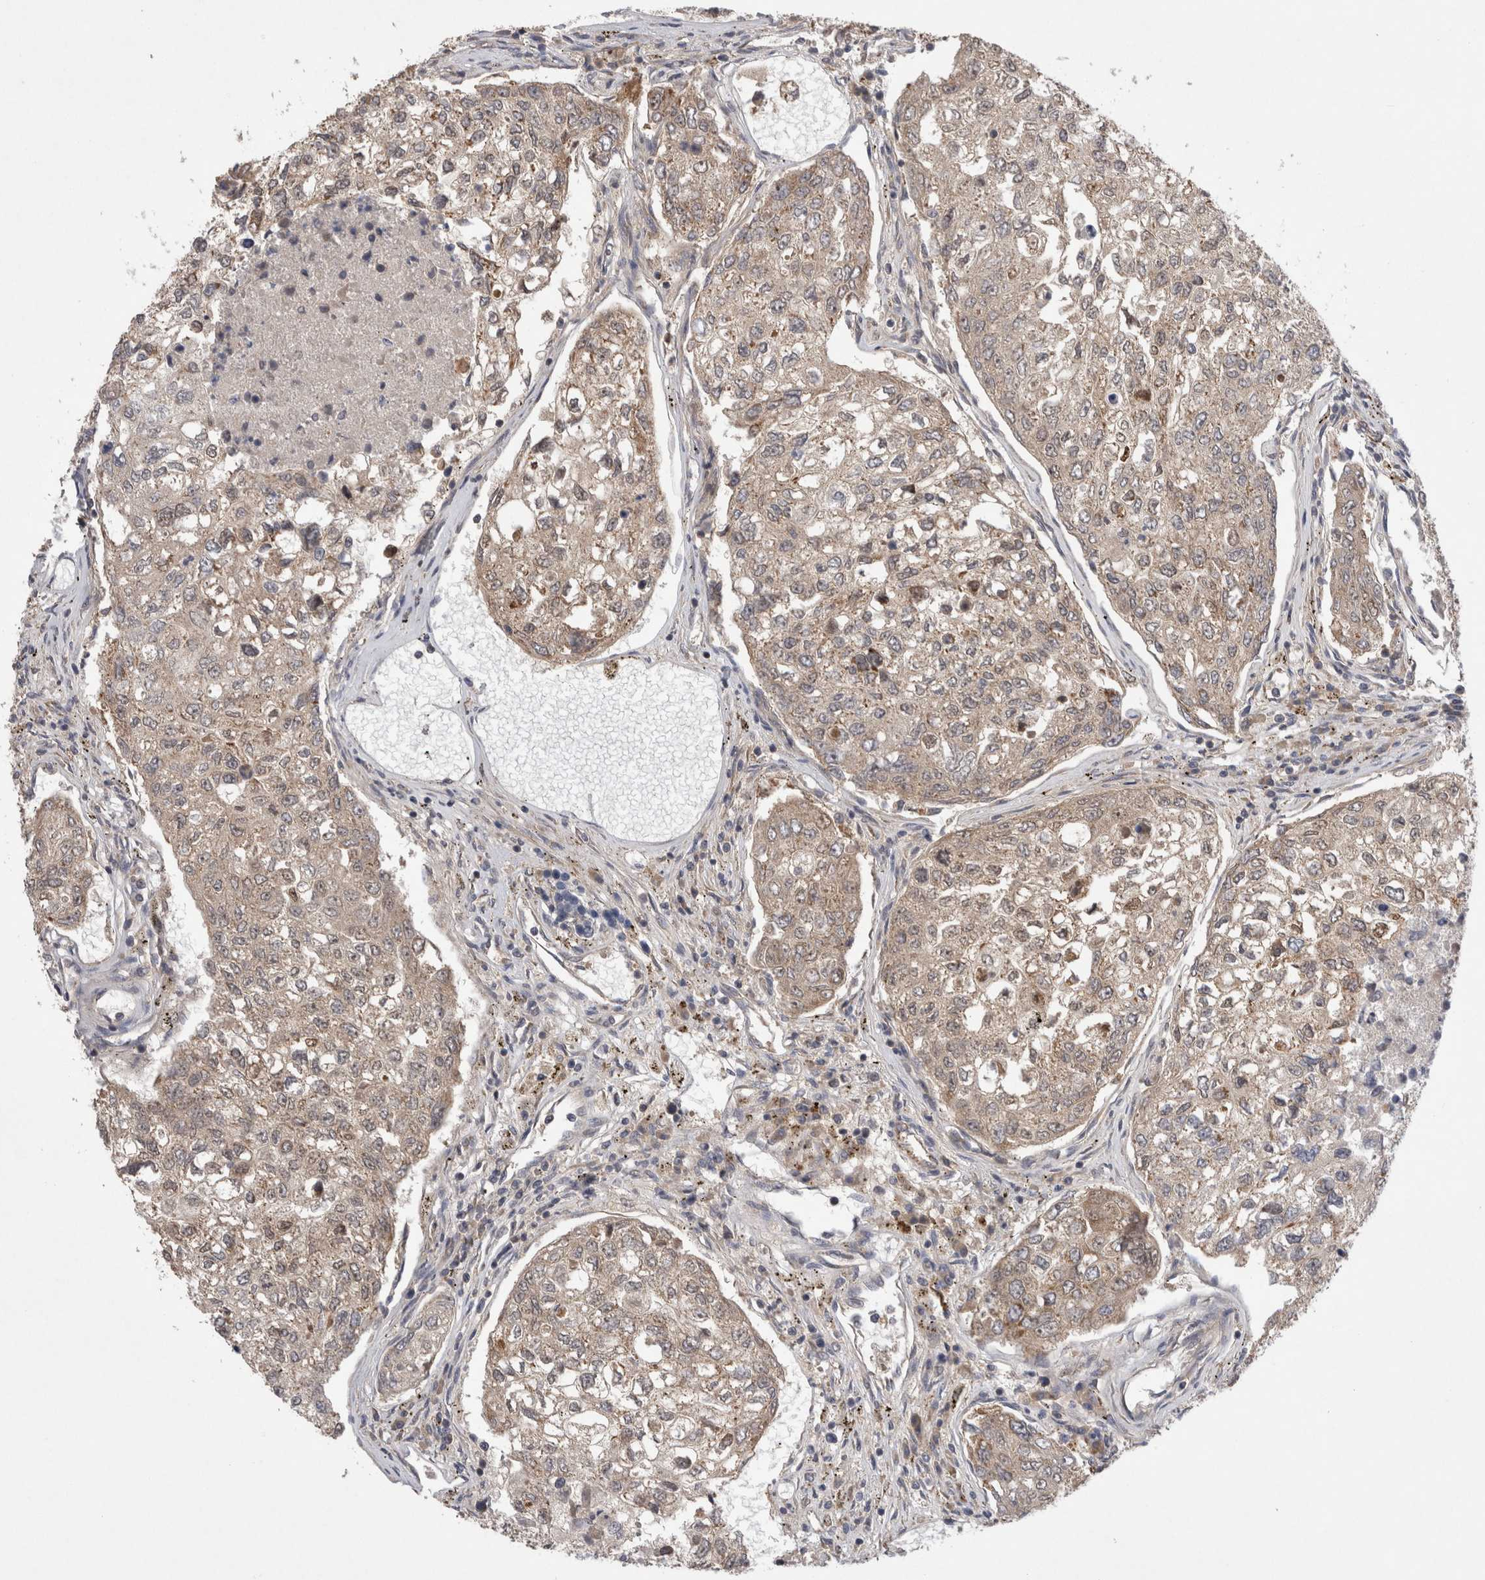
{"staining": {"intensity": "weak", "quantity": ">75%", "location": "cytoplasmic/membranous"}, "tissue": "urothelial cancer", "cell_type": "Tumor cells", "image_type": "cancer", "snomed": [{"axis": "morphology", "description": "Urothelial carcinoma, High grade"}, {"axis": "topography", "description": "Lymph node"}, {"axis": "topography", "description": "Urinary bladder"}], "caption": "Immunohistochemistry image of human urothelial cancer stained for a protein (brown), which shows low levels of weak cytoplasmic/membranous positivity in approximately >75% of tumor cells.", "gene": "DARS2", "patient": {"sex": "male", "age": 51}}